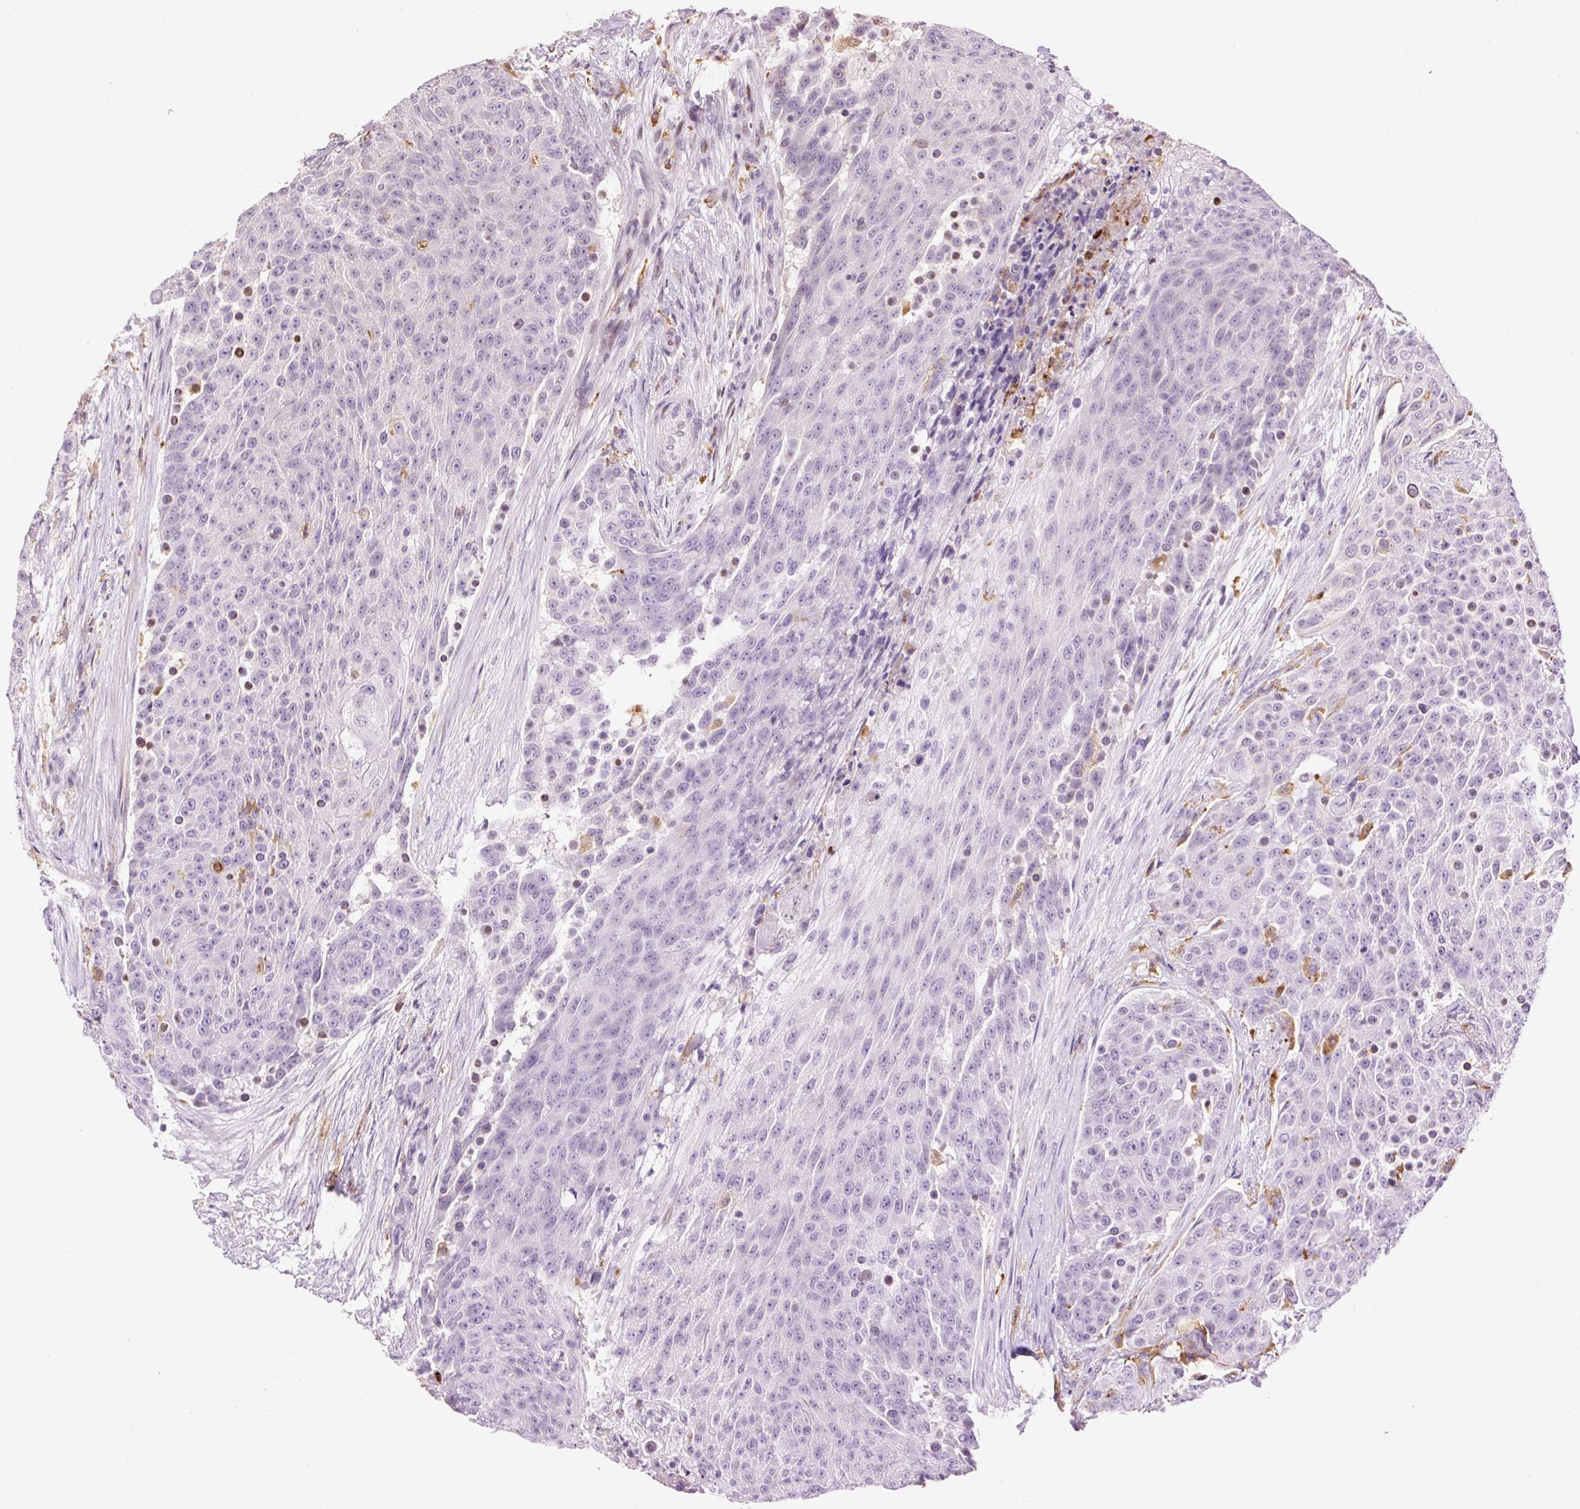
{"staining": {"intensity": "negative", "quantity": "none", "location": "none"}, "tissue": "urothelial cancer", "cell_type": "Tumor cells", "image_type": "cancer", "snomed": [{"axis": "morphology", "description": "Urothelial carcinoma, High grade"}, {"axis": "topography", "description": "Urinary bladder"}], "caption": "High magnification brightfield microscopy of urothelial carcinoma (high-grade) stained with DAB (brown) and counterstained with hematoxylin (blue): tumor cells show no significant staining.", "gene": "LY86", "patient": {"sex": "female", "age": 63}}